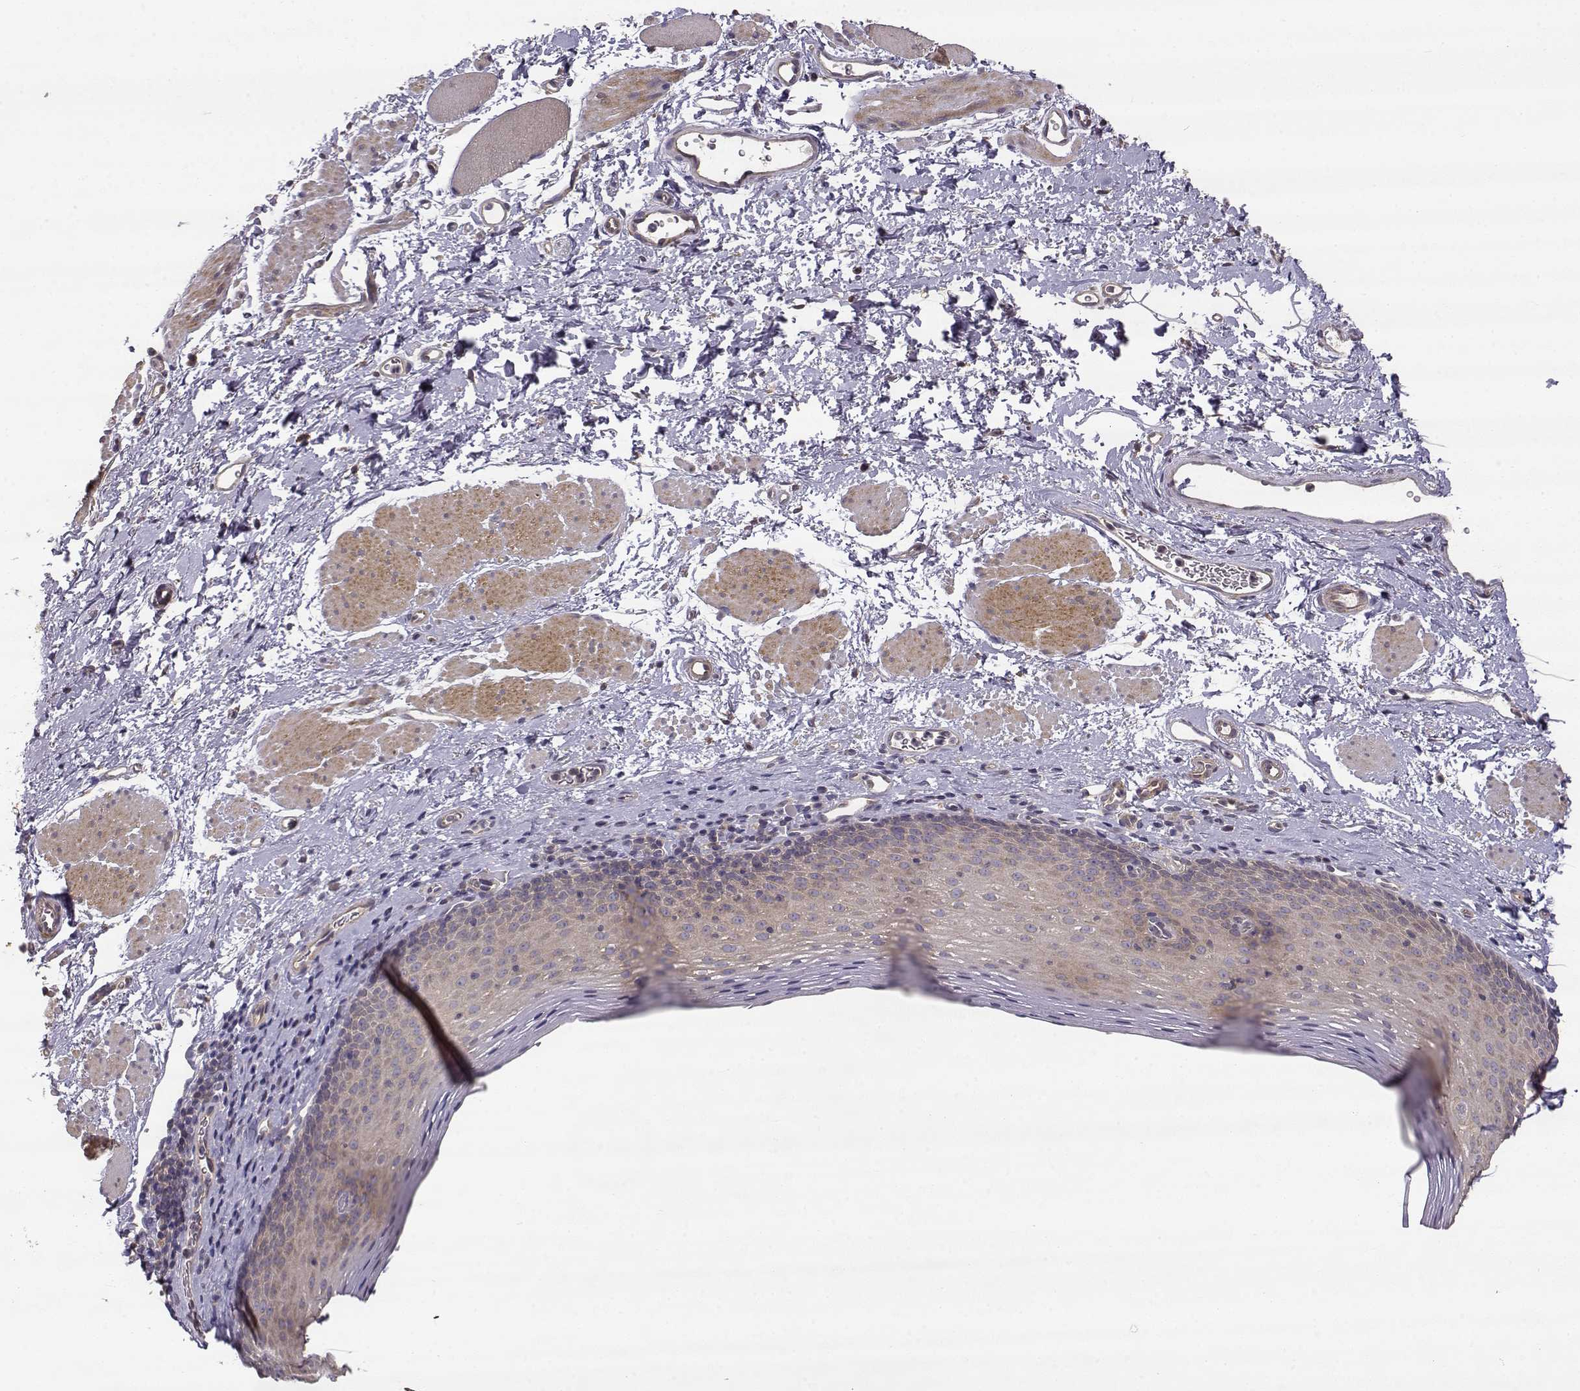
{"staining": {"intensity": "weak", "quantity": "<25%", "location": "cytoplasmic/membranous"}, "tissue": "esophagus", "cell_type": "Squamous epithelial cells", "image_type": "normal", "snomed": [{"axis": "morphology", "description": "Normal tissue, NOS"}, {"axis": "topography", "description": "Esophagus"}], "caption": "High magnification brightfield microscopy of benign esophagus stained with DAB (3,3'-diaminobenzidine) (brown) and counterstained with hematoxylin (blue): squamous epithelial cells show no significant expression. The staining was performed using DAB to visualize the protein expression in brown, while the nuclei were stained in blue with hematoxylin (Magnification: 20x).", "gene": "CRIM1", "patient": {"sex": "female", "age": 68}}